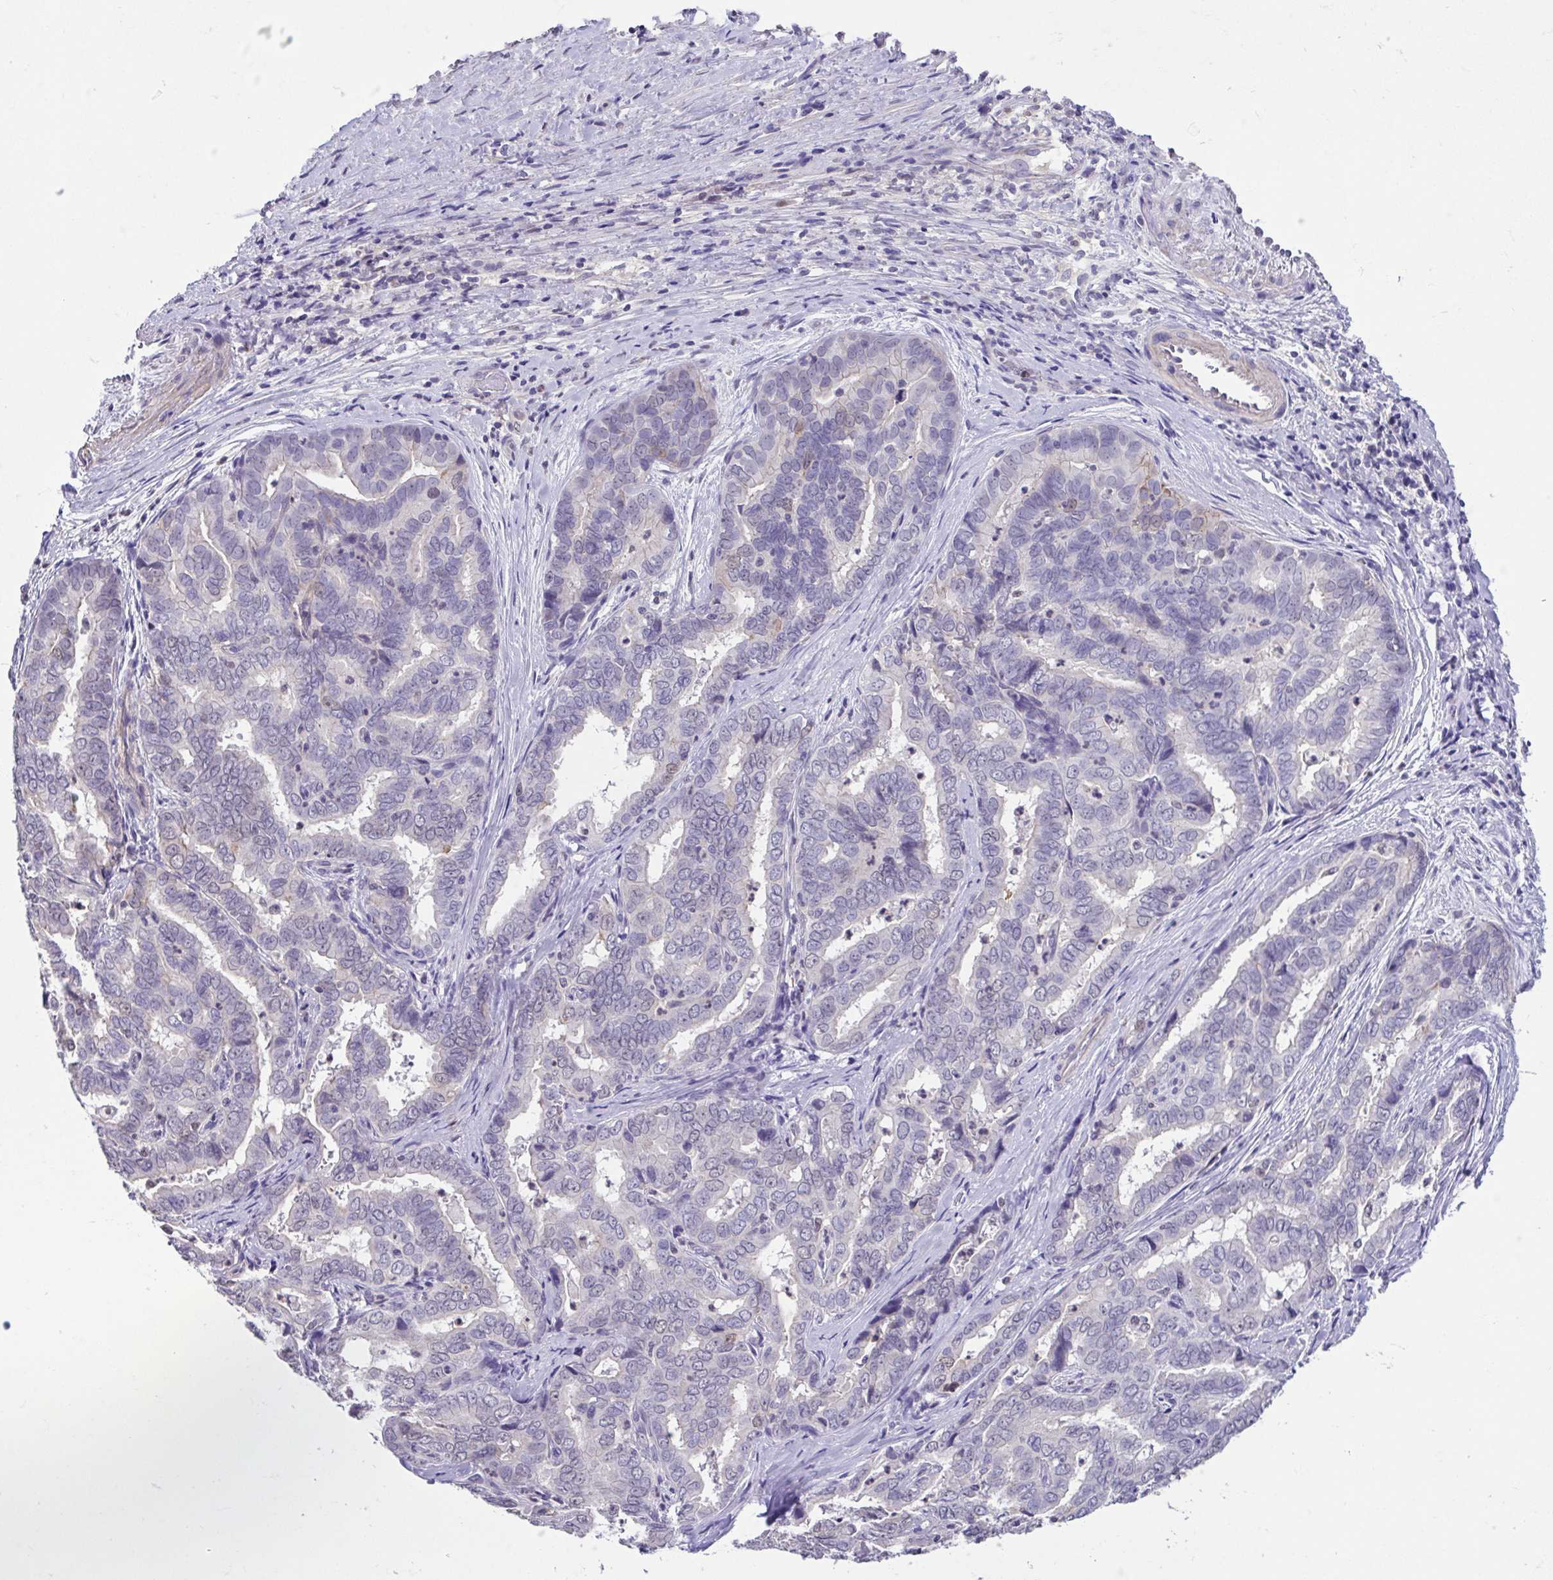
{"staining": {"intensity": "negative", "quantity": "none", "location": "none"}, "tissue": "liver cancer", "cell_type": "Tumor cells", "image_type": "cancer", "snomed": [{"axis": "morphology", "description": "Cholangiocarcinoma"}, {"axis": "topography", "description": "Liver"}], "caption": "There is no significant positivity in tumor cells of liver cholangiocarcinoma.", "gene": "ACTRT3", "patient": {"sex": "female", "age": 64}}